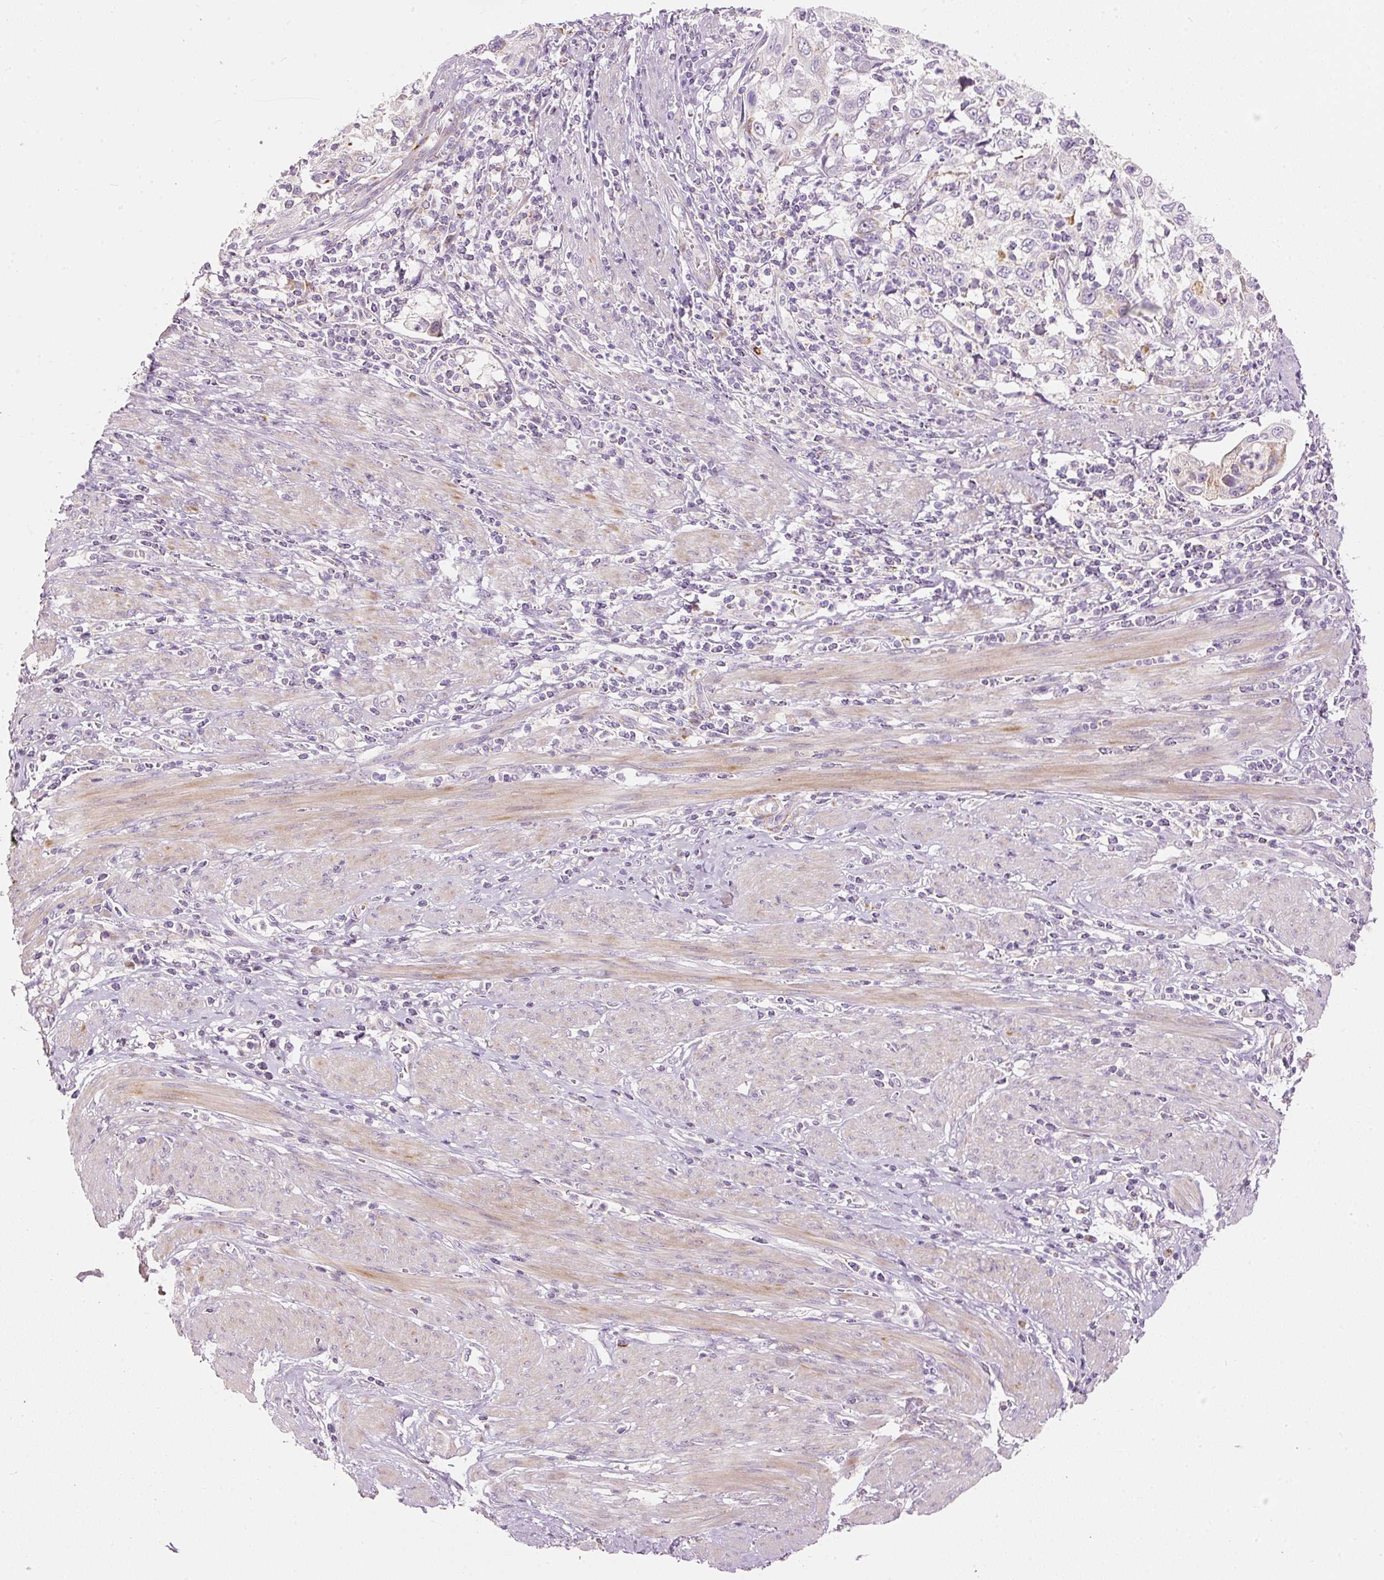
{"staining": {"intensity": "negative", "quantity": "none", "location": "none"}, "tissue": "cervical cancer", "cell_type": "Tumor cells", "image_type": "cancer", "snomed": [{"axis": "morphology", "description": "Squamous cell carcinoma, NOS"}, {"axis": "topography", "description": "Cervix"}], "caption": "Immunohistochemical staining of human squamous cell carcinoma (cervical) demonstrates no significant positivity in tumor cells.", "gene": "MTHFD2", "patient": {"sex": "female", "age": 70}}